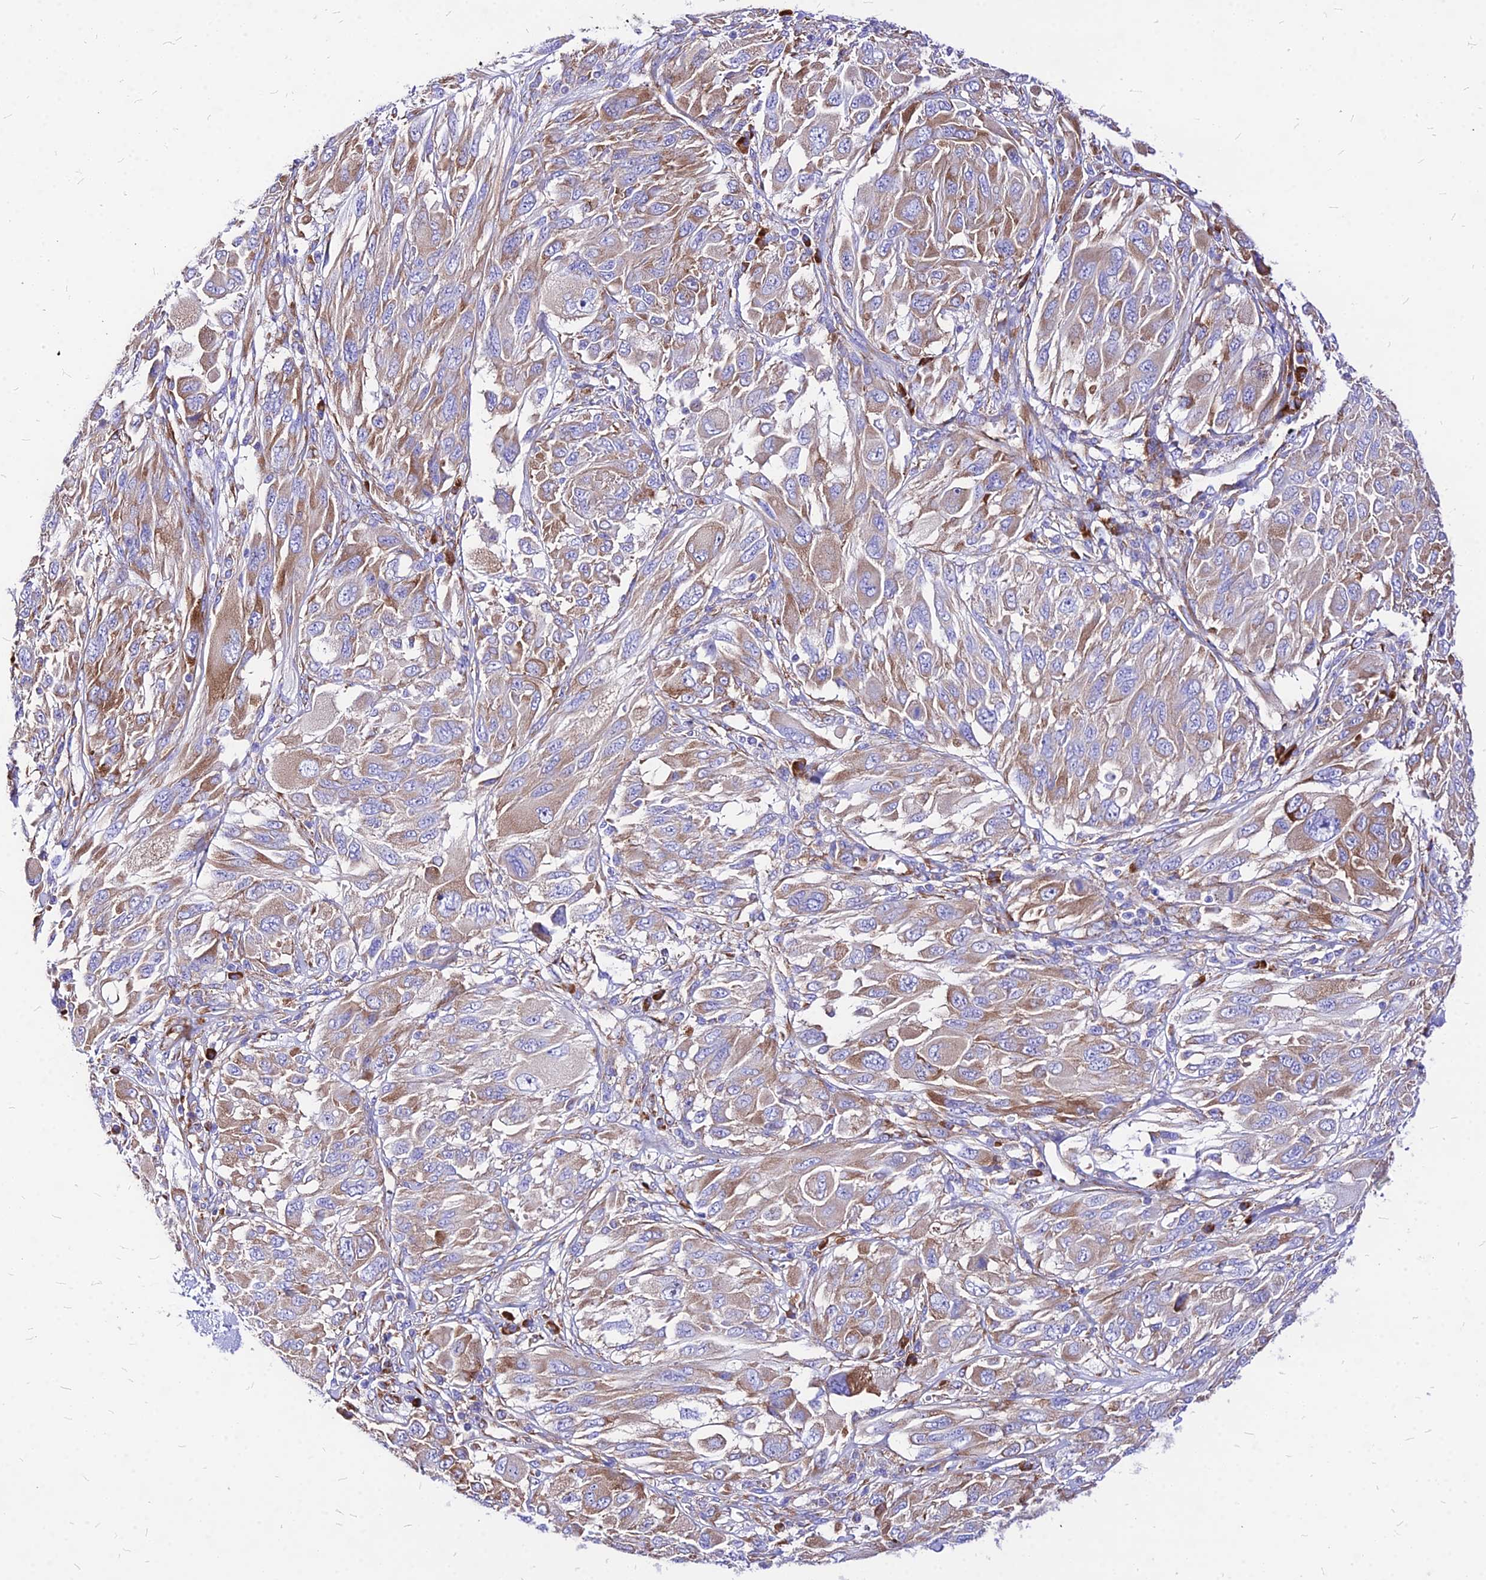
{"staining": {"intensity": "moderate", "quantity": ">75%", "location": "cytoplasmic/membranous"}, "tissue": "melanoma", "cell_type": "Tumor cells", "image_type": "cancer", "snomed": [{"axis": "morphology", "description": "Malignant melanoma, NOS"}, {"axis": "topography", "description": "Skin"}], "caption": "Melanoma stained with a protein marker demonstrates moderate staining in tumor cells.", "gene": "RPL19", "patient": {"sex": "female", "age": 91}}